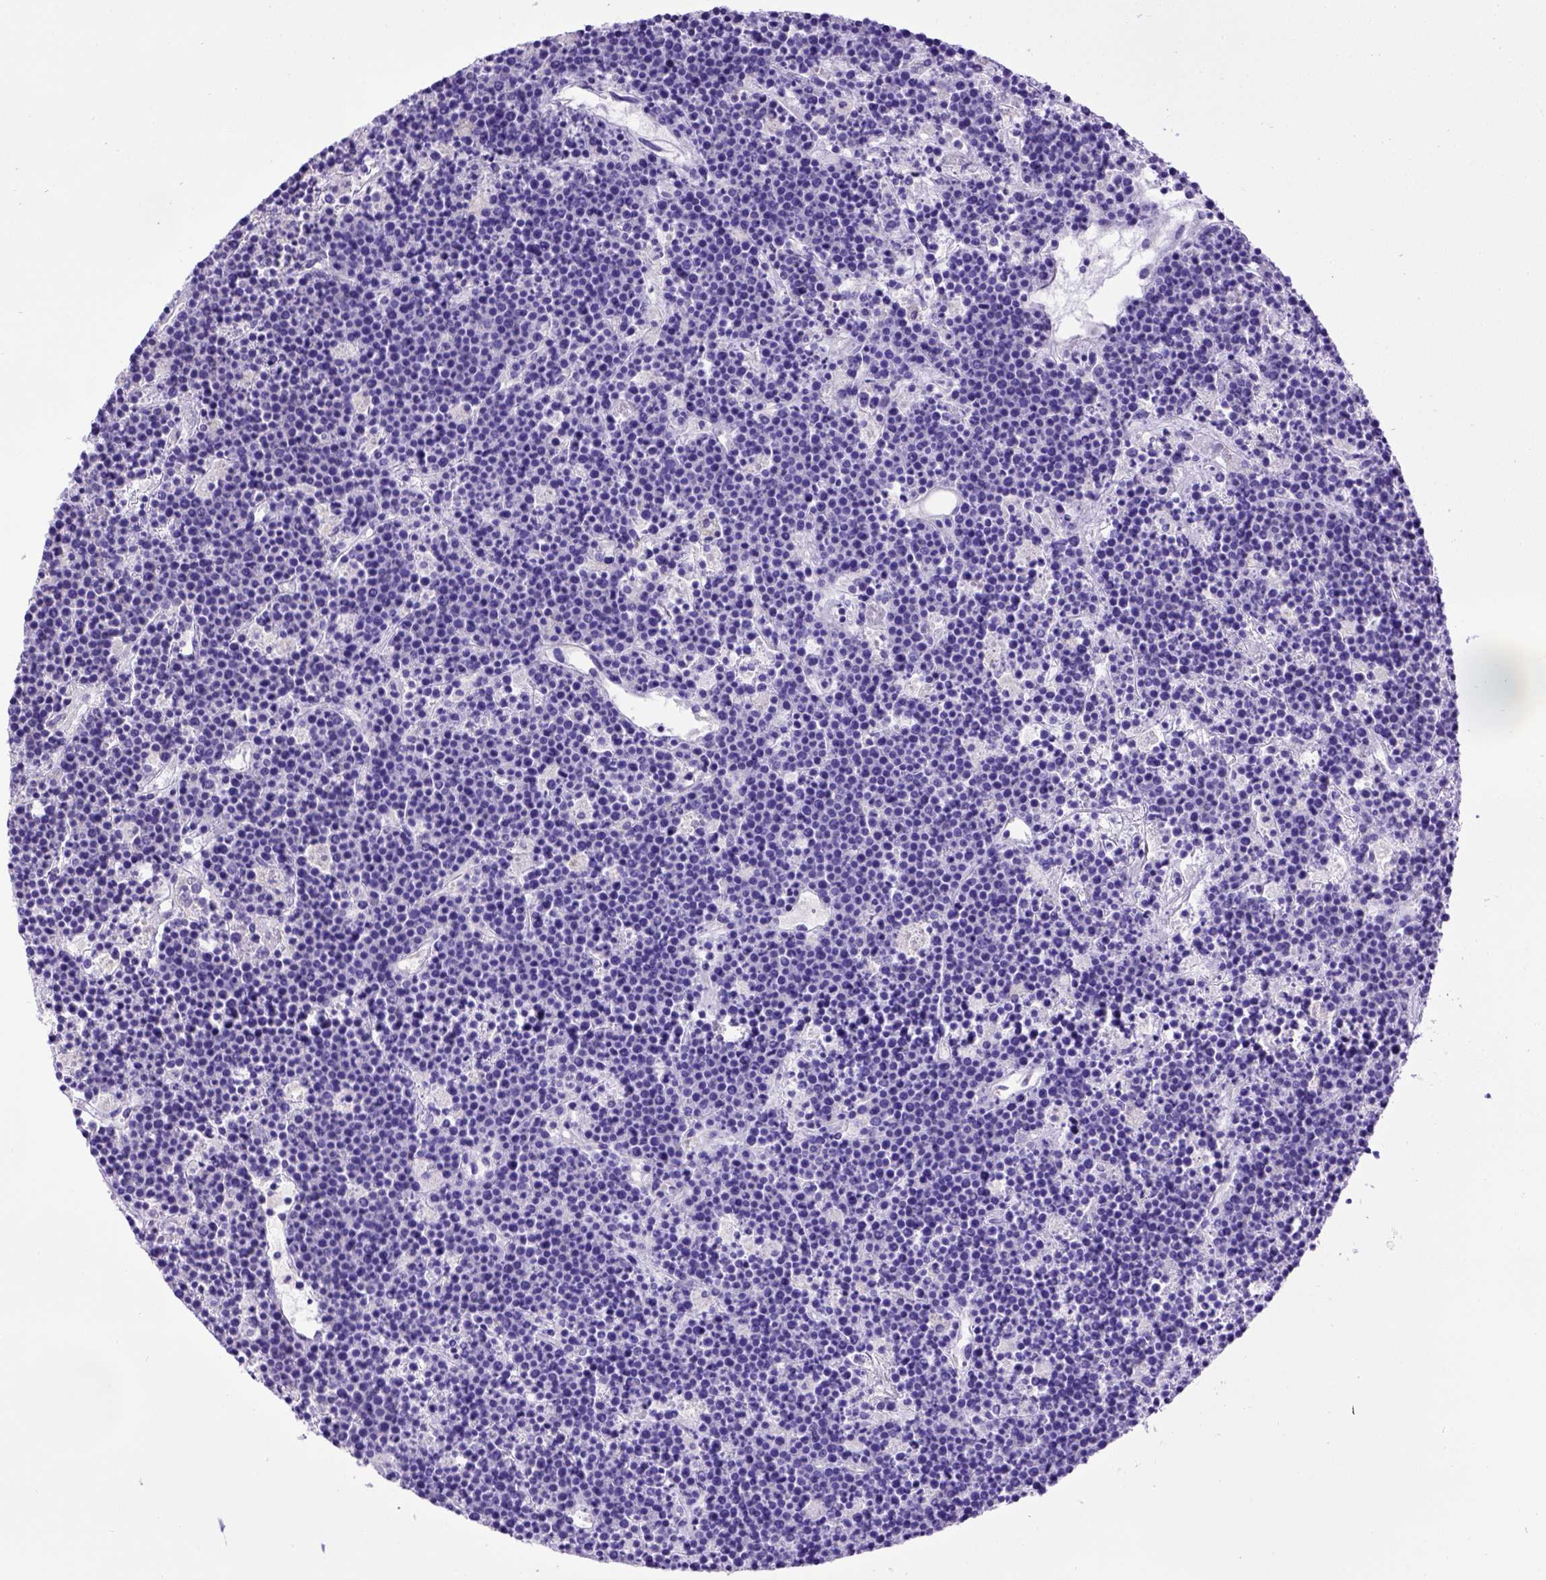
{"staining": {"intensity": "negative", "quantity": "none", "location": "none"}, "tissue": "lymphoma", "cell_type": "Tumor cells", "image_type": "cancer", "snomed": [{"axis": "morphology", "description": "Malignant lymphoma, non-Hodgkin's type, High grade"}, {"axis": "topography", "description": "Ovary"}], "caption": "Human lymphoma stained for a protein using immunohistochemistry (IHC) displays no staining in tumor cells.", "gene": "SPEF1", "patient": {"sex": "female", "age": 56}}